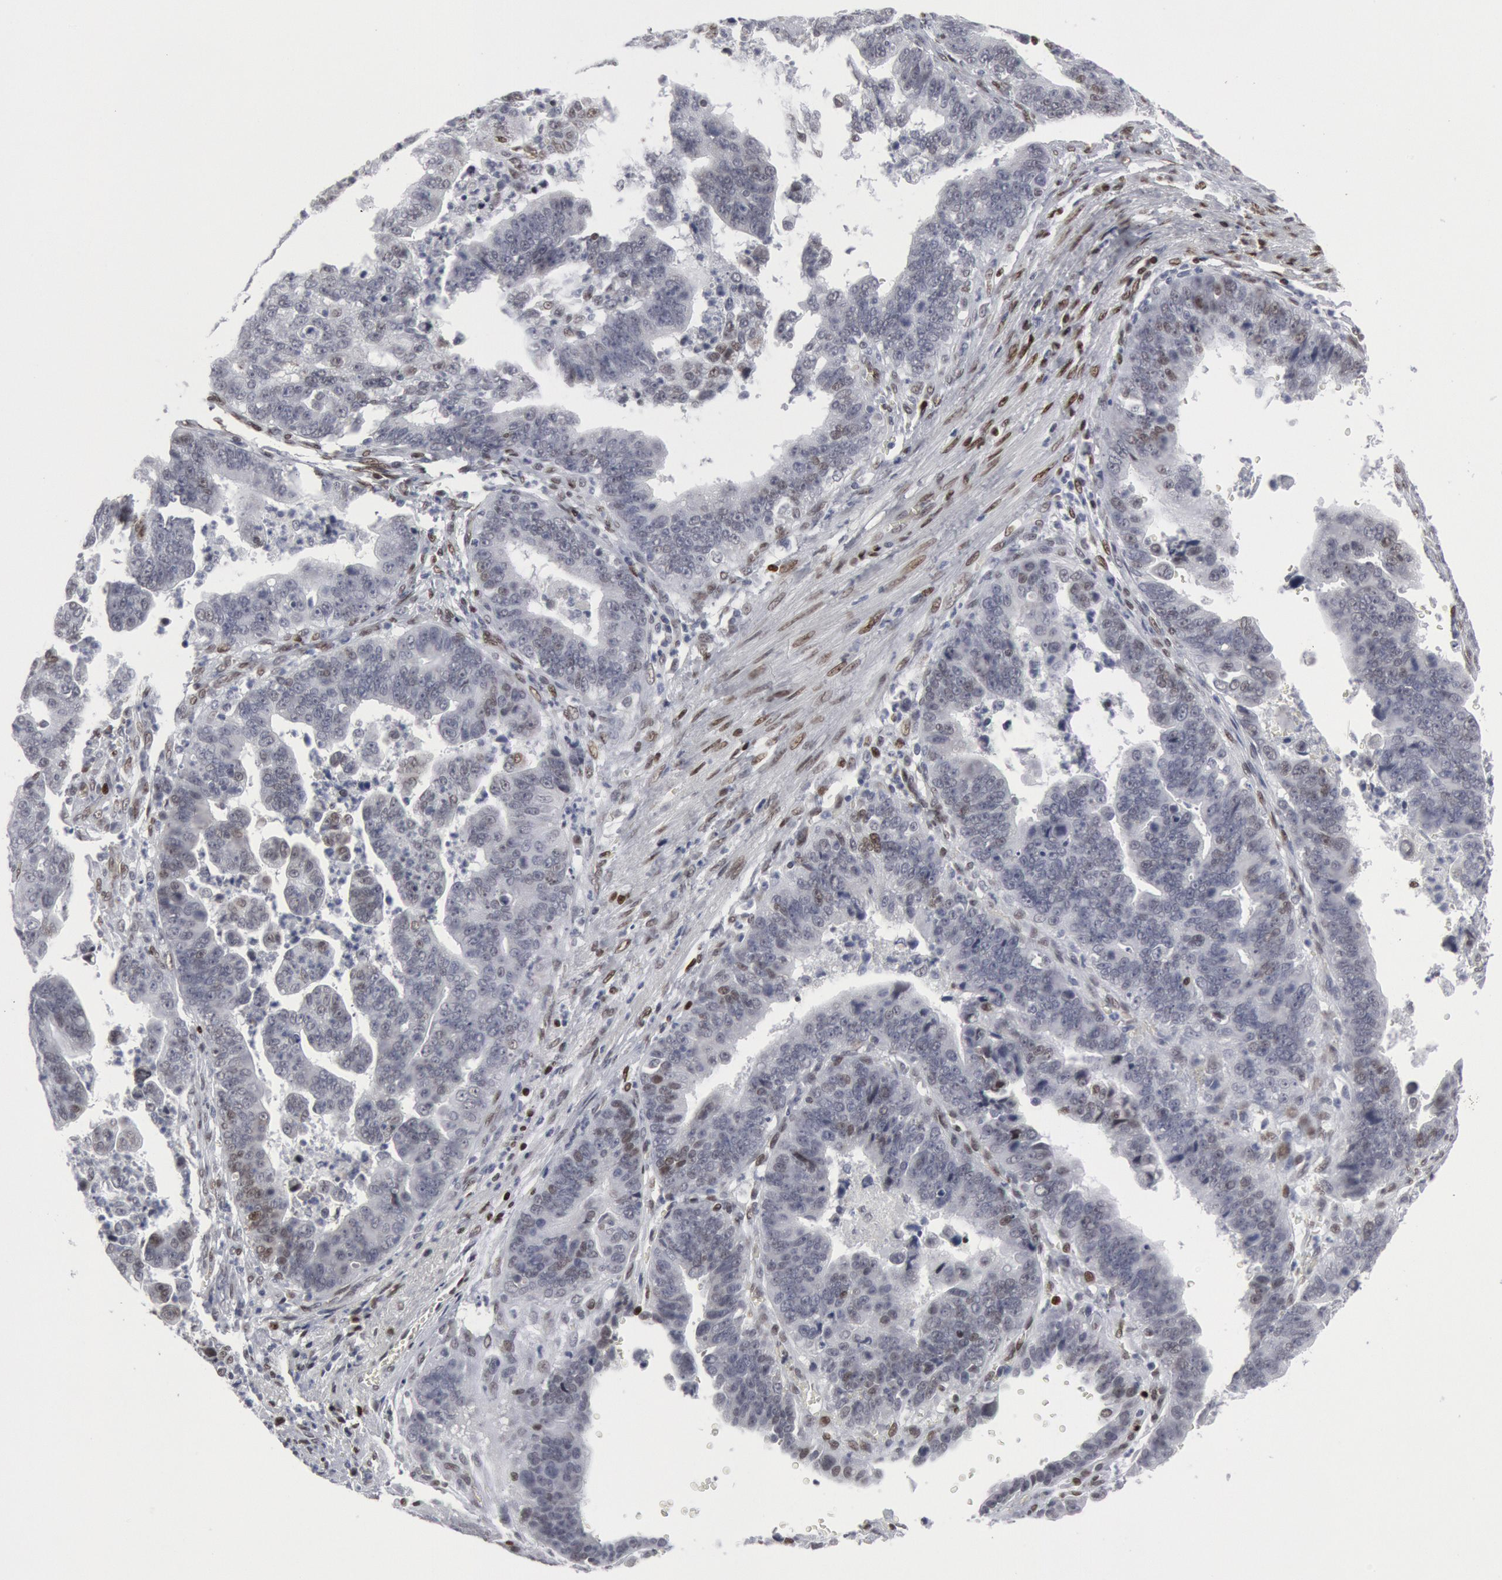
{"staining": {"intensity": "negative", "quantity": "none", "location": "none"}, "tissue": "stomach cancer", "cell_type": "Tumor cells", "image_type": "cancer", "snomed": [{"axis": "morphology", "description": "Adenocarcinoma, NOS"}, {"axis": "topography", "description": "Stomach, upper"}], "caption": "Stomach cancer (adenocarcinoma) was stained to show a protein in brown. There is no significant positivity in tumor cells. Nuclei are stained in blue.", "gene": "MECP2", "patient": {"sex": "female", "age": 50}}